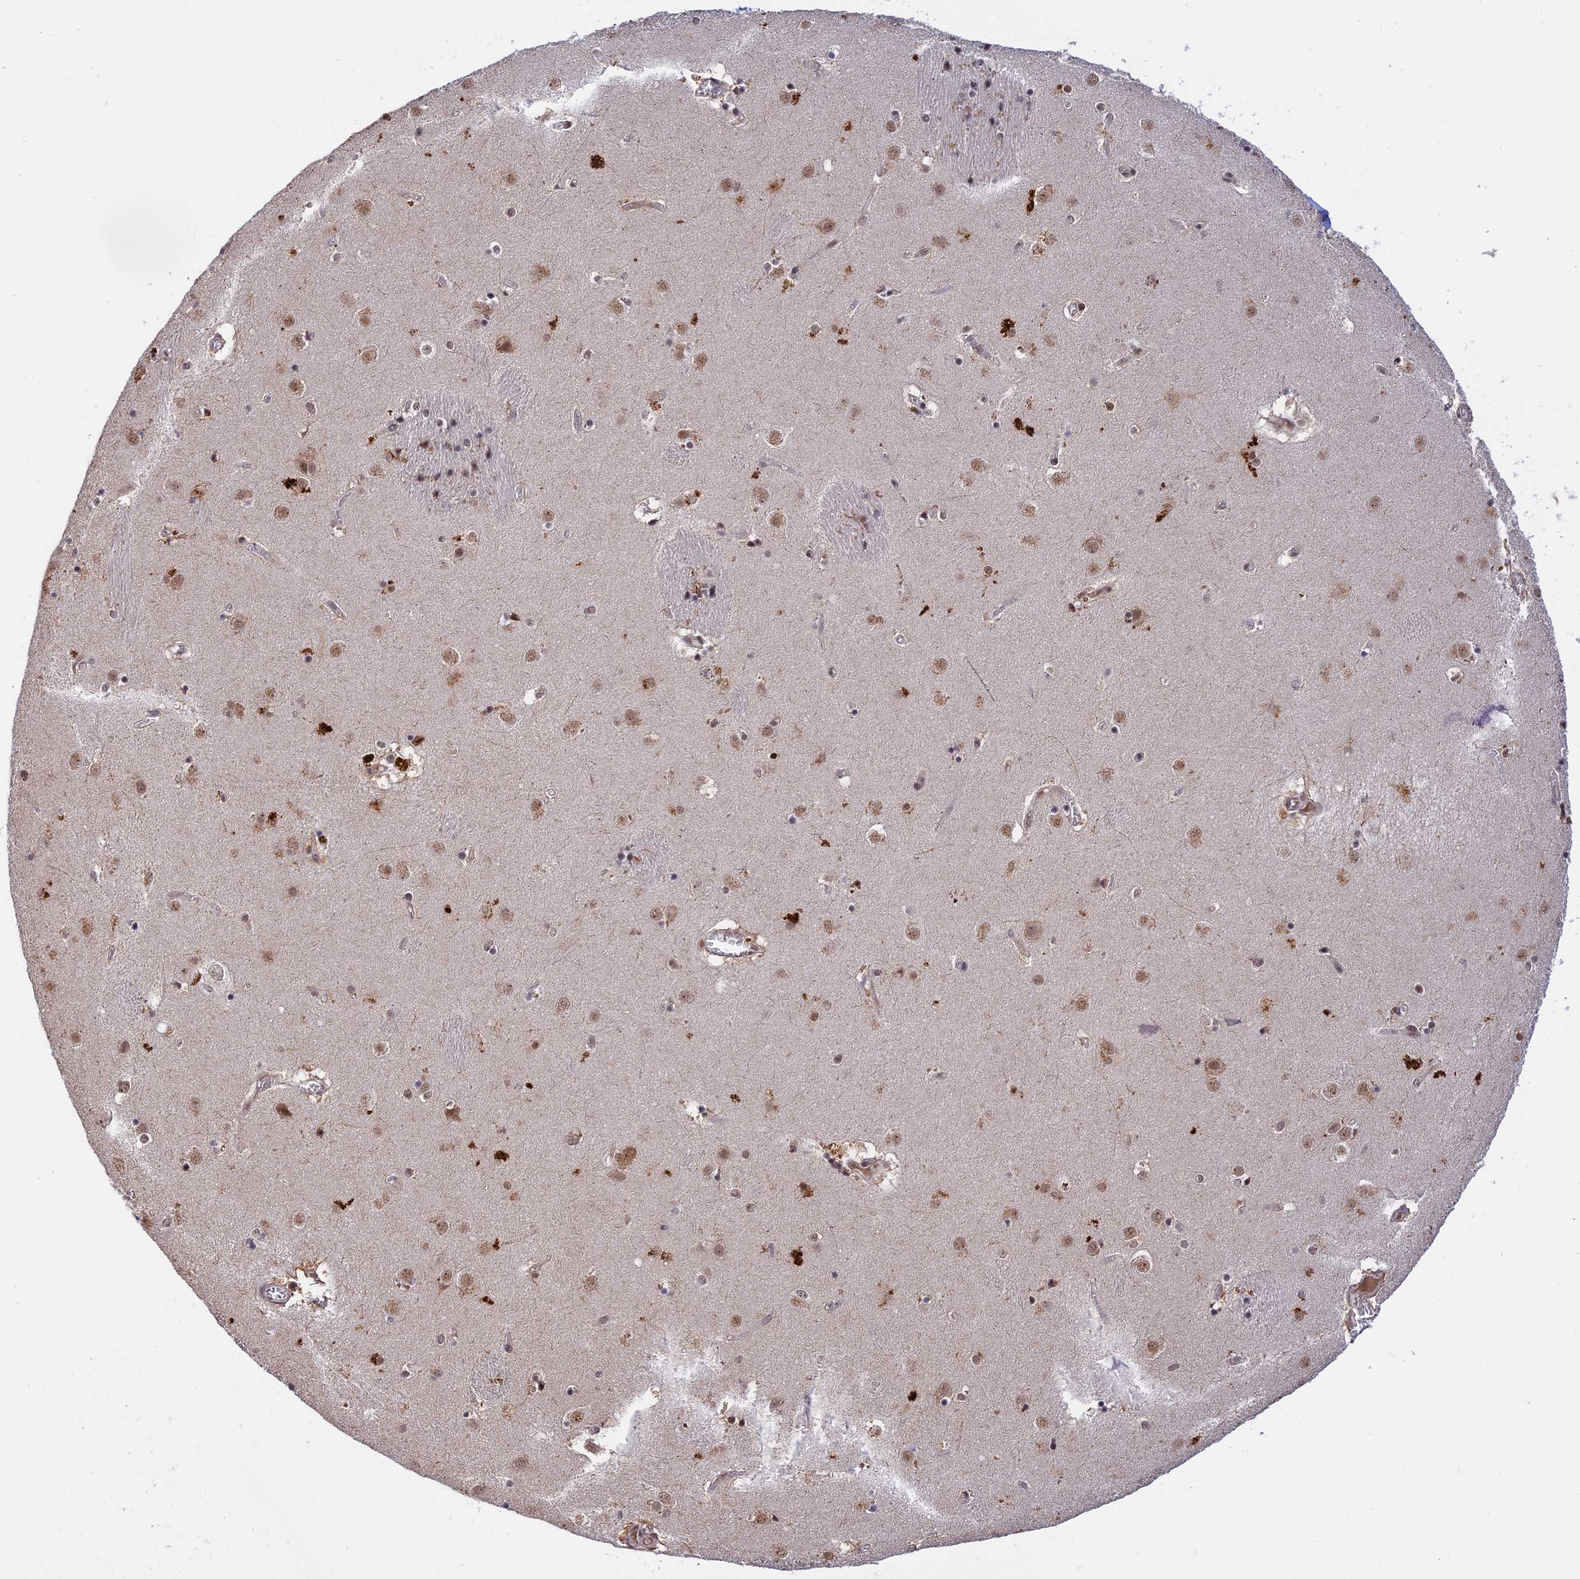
{"staining": {"intensity": "weak", "quantity": "<25%", "location": "nuclear"}, "tissue": "caudate", "cell_type": "Glial cells", "image_type": "normal", "snomed": [{"axis": "morphology", "description": "Normal tissue, NOS"}, {"axis": "topography", "description": "Lateral ventricle wall"}], "caption": "A high-resolution photomicrograph shows immunohistochemistry staining of normal caudate, which shows no significant staining in glial cells. Brightfield microscopy of IHC stained with DAB (brown) and hematoxylin (blue), captured at high magnification.", "gene": "POLR2C", "patient": {"sex": "male", "age": 70}}